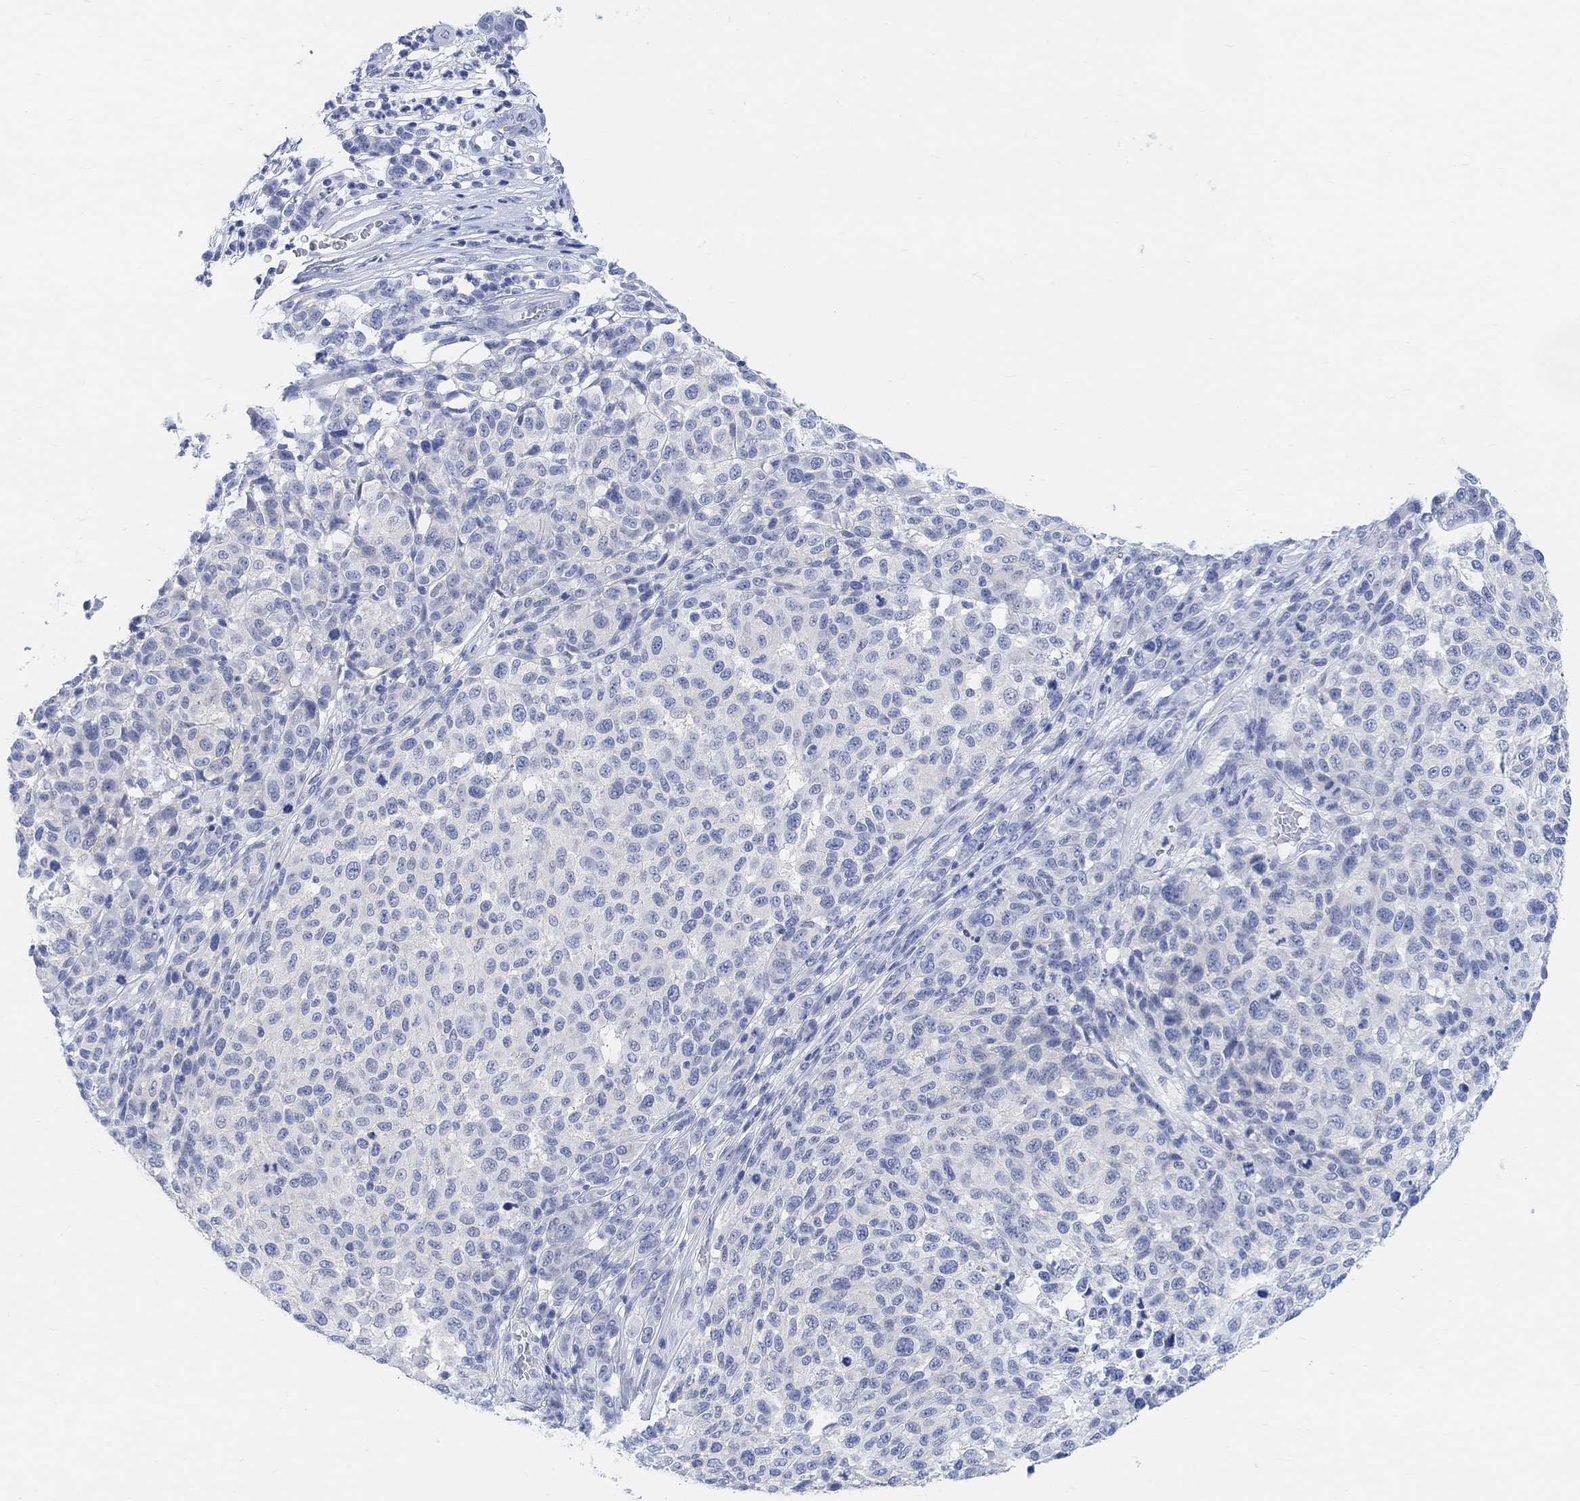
{"staining": {"intensity": "negative", "quantity": "none", "location": "none"}, "tissue": "melanoma", "cell_type": "Tumor cells", "image_type": "cancer", "snomed": [{"axis": "morphology", "description": "Malignant melanoma, NOS"}, {"axis": "topography", "description": "Skin"}], "caption": "A photomicrograph of human malignant melanoma is negative for staining in tumor cells. Nuclei are stained in blue.", "gene": "ENO4", "patient": {"sex": "male", "age": 59}}